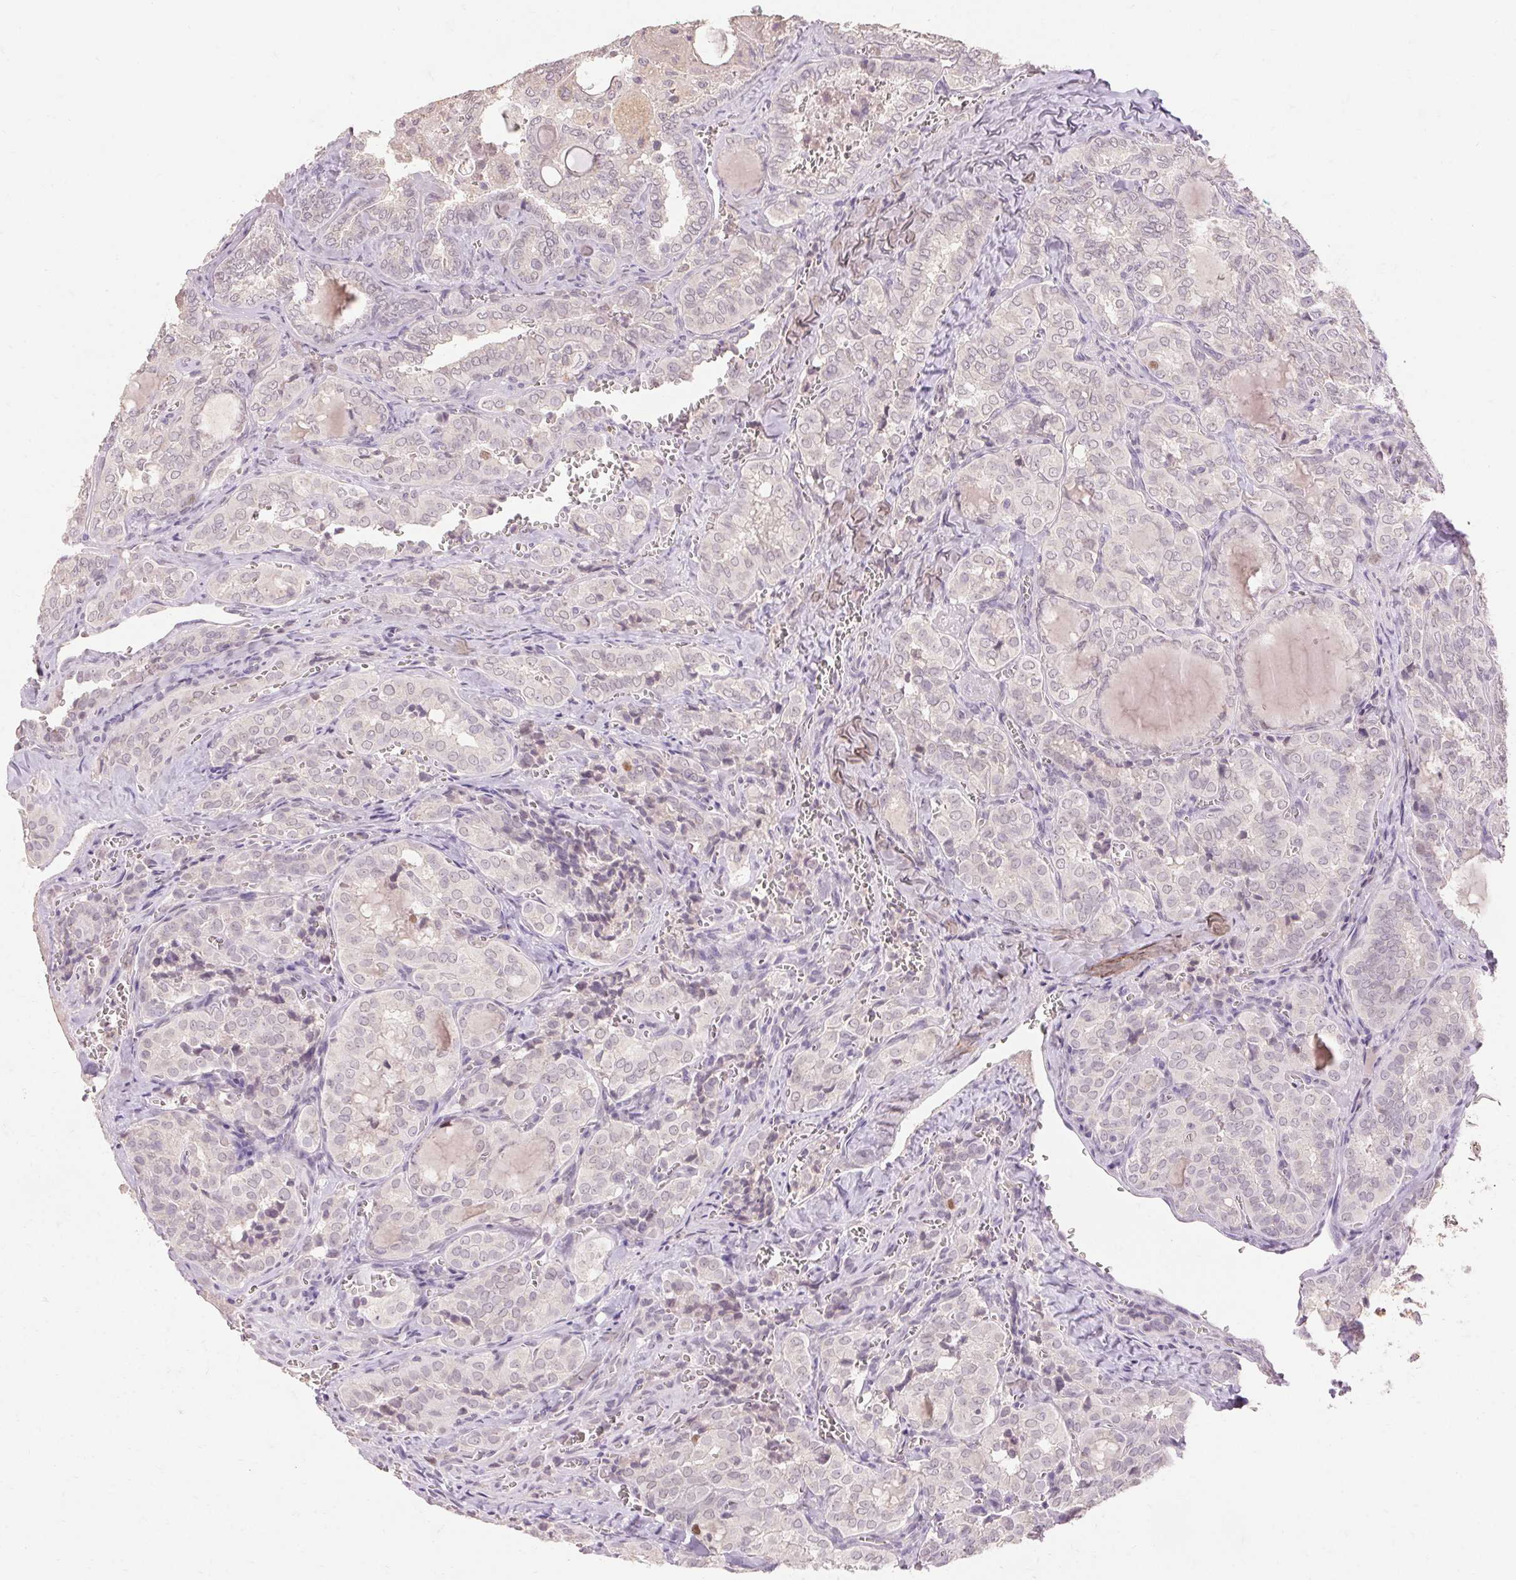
{"staining": {"intensity": "negative", "quantity": "none", "location": "none"}, "tissue": "thyroid cancer", "cell_type": "Tumor cells", "image_type": "cancer", "snomed": [{"axis": "morphology", "description": "Papillary adenocarcinoma, NOS"}, {"axis": "topography", "description": "Thyroid gland"}], "caption": "Tumor cells show no significant staining in thyroid cancer.", "gene": "SKP2", "patient": {"sex": "female", "age": 41}}